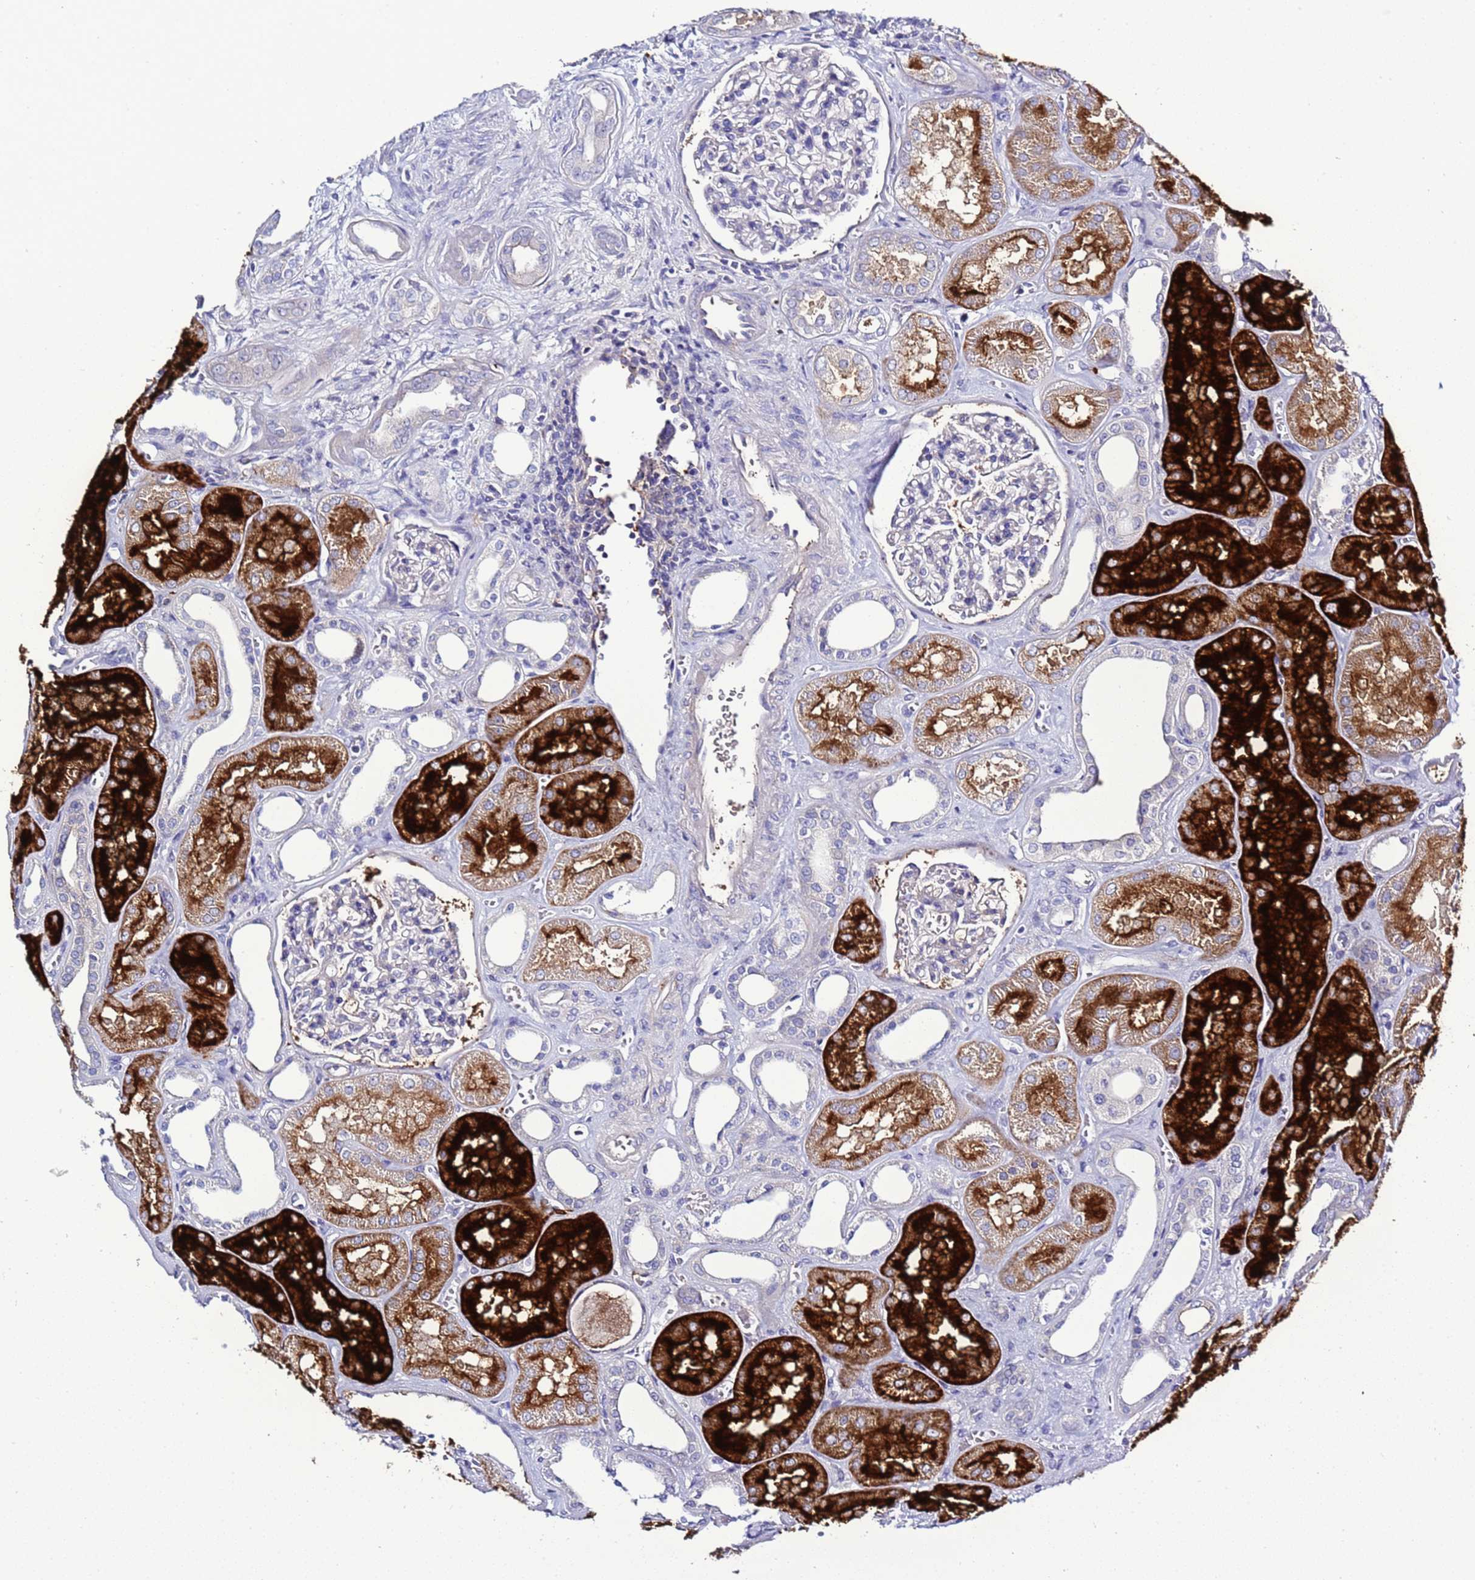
{"staining": {"intensity": "negative", "quantity": "none", "location": "none"}, "tissue": "kidney", "cell_type": "Cells in glomeruli", "image_type": "normal", "snomed": [{"axis": "morphology", "description": "Normal tissue, NOS"}, {"axis": "morphology", "description": "Adenocarcinoma, NOS"}, {"axis": "topography", "description": "Kidney"}], "caption": "The micrograph displays no significant positivity in cells in glomeruli of kidney. (DAB IHC with hematoxylin counter stain).", "gene": "C4orf46", "patient": {"sex": "female", "age": 68}}